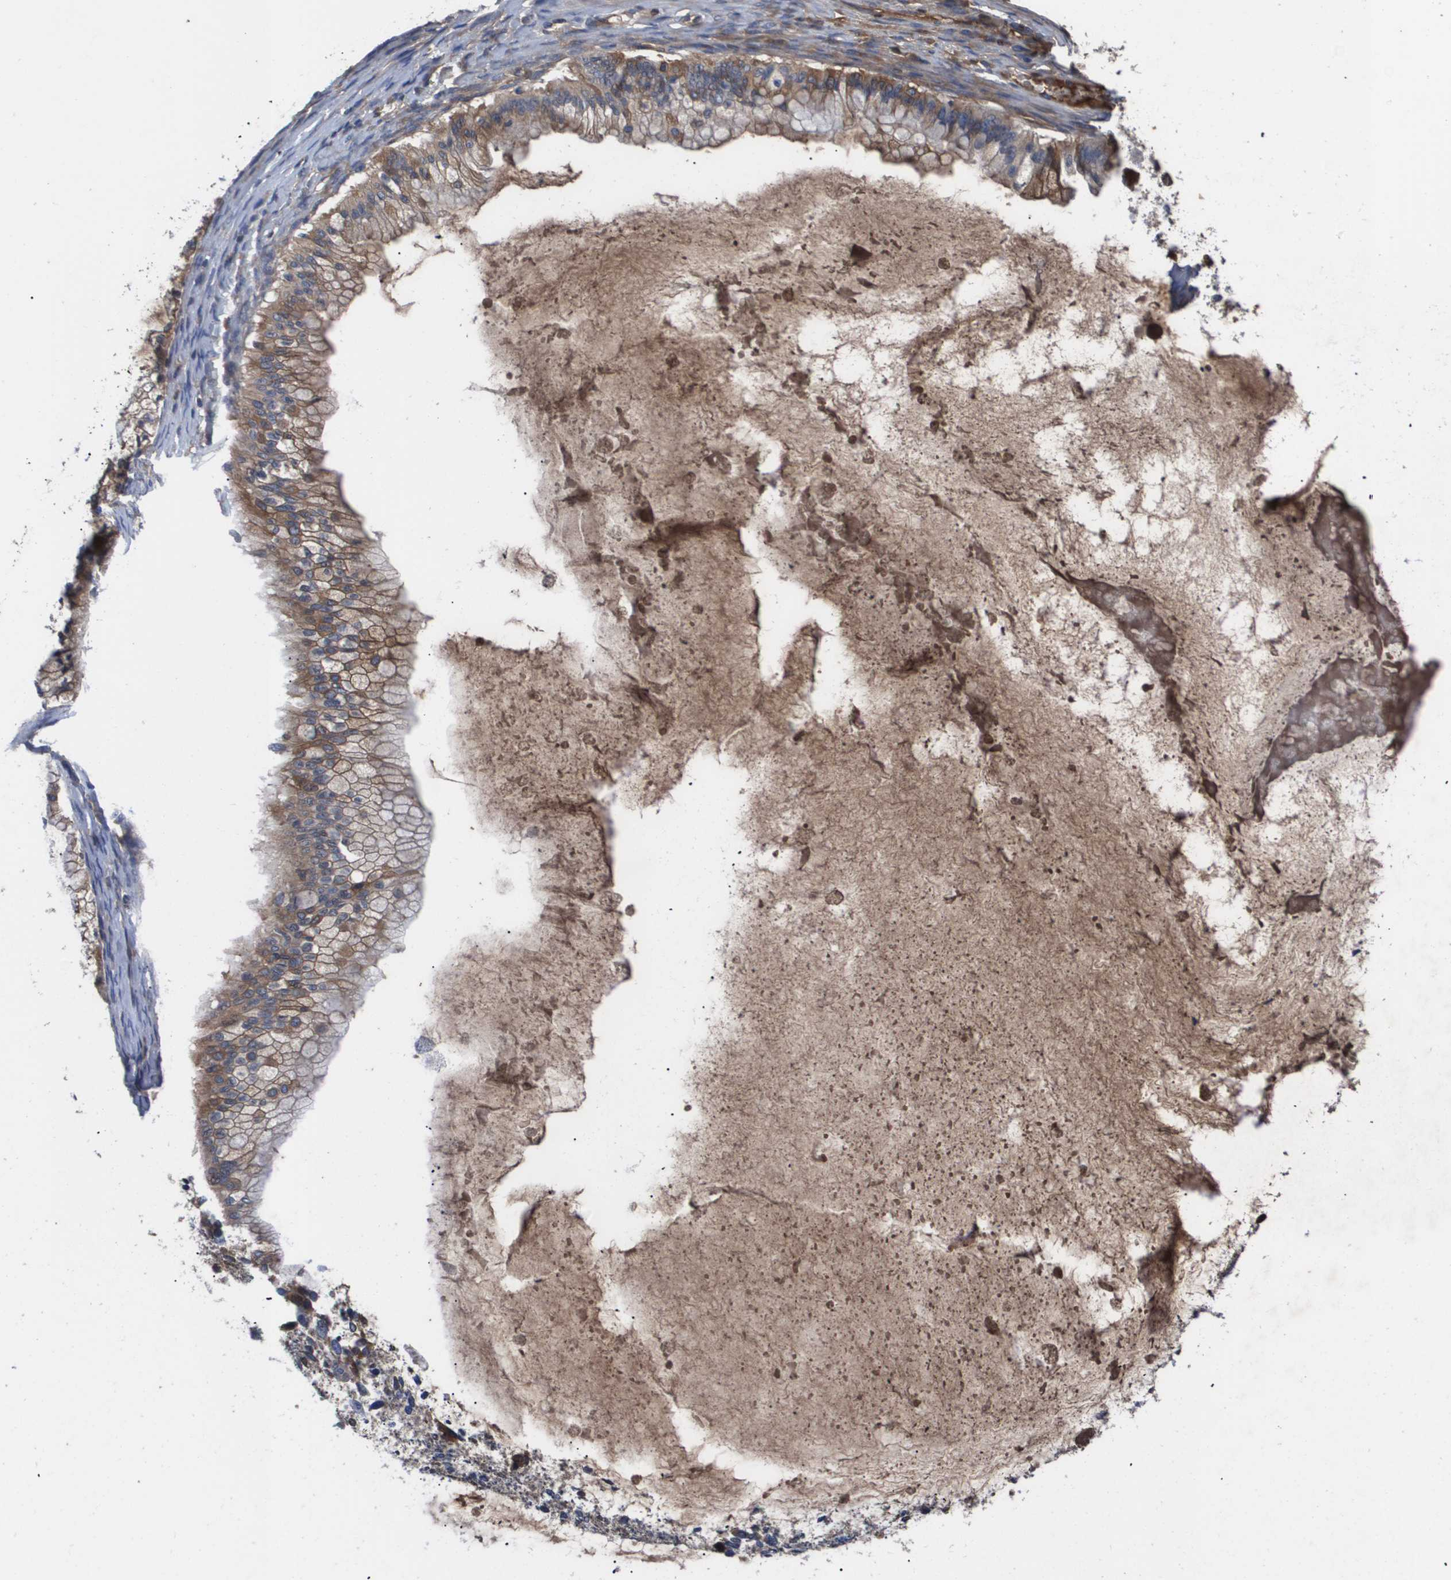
{"staining": {"intensity": "moderate", "quantity": ">75%", "location": "cytoplasmic/membranous"}, "tissue": "ovarian cancer", "cell_type": "Tumor cells", "image_type": "cancer", "snomed": [{"axis": "morphology", "description": "Cystadenocarcinoma, mucinous, NOS"}, {"axis": "topography", "description": "Ovary"}], "caption": "A brown stain shows moderate cytoplasmic/membranous expression of a protein in human ovarian cancer tumor cells. Immunohistochemistry stains the protein of interest in brown and the nuclei are stained blue.", "gene": "SERPINA6", "patient": {"sex": "female", "age": 57}}